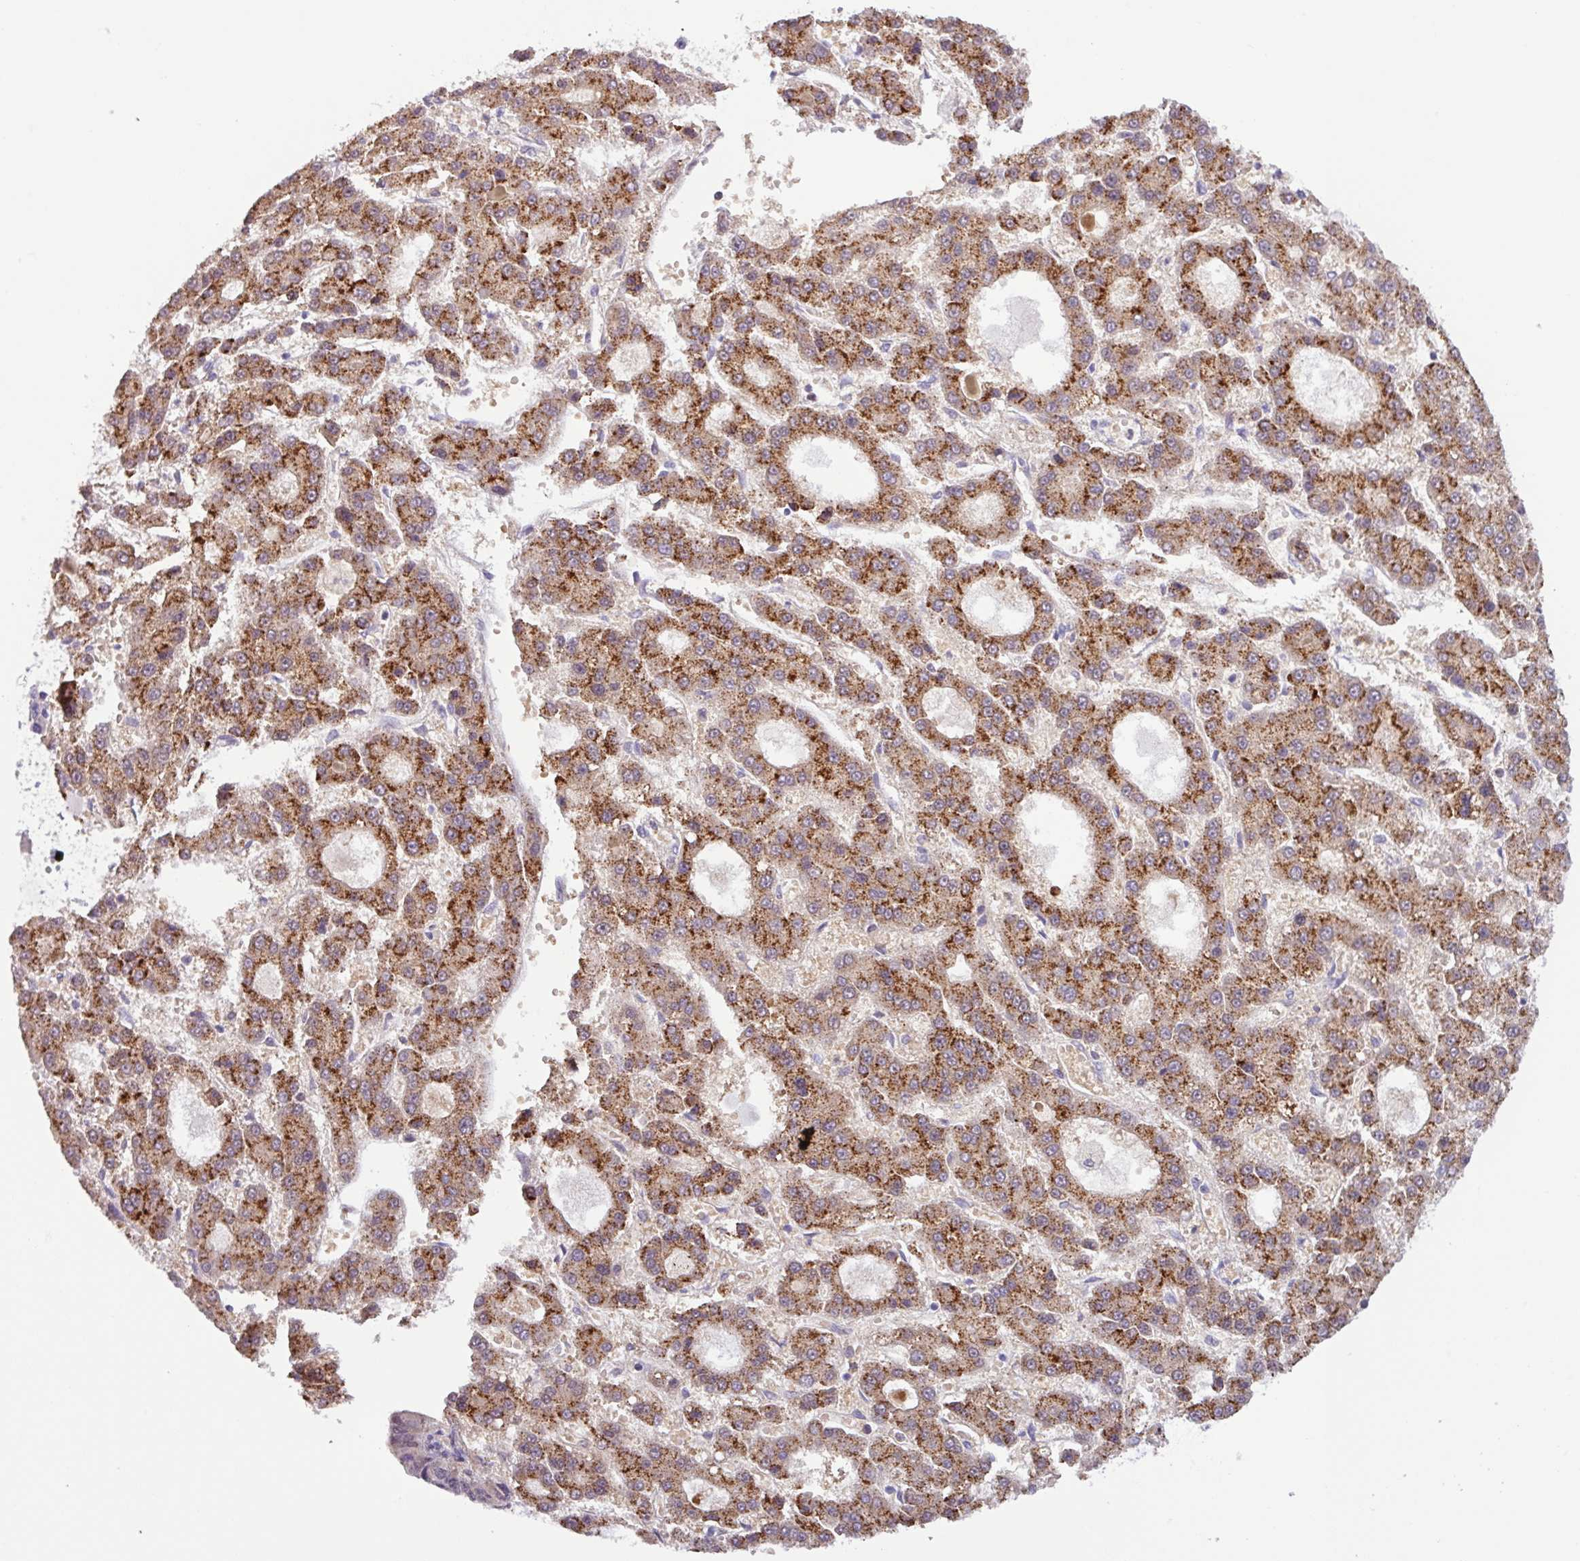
{"staining": {"intensity": "strong", "quantity": ">75%", "location": "cytoplasmic/membranous"}, "tissue": "liver cancer", "cell_type": "Tumor cells", "image_type": "cancer", "snomed": [{"axis": "morphology", "description": "Carcinoma, Hepatocellular, NOS"}, {"axis": "topography", "description": "Liver"}], "caption": "Immunohistochemistry micrograph of neoplastic tissue: human liver cancer stained using immunohistochemistry (IHC) displays high levels of strong protein expression localized specifically in the cytoplasmic/membranous of tumor cells, appearing as a cytoplasmic/membranous brown color.", "gene": "TONSL", "patient": {"sex": "male", "age": 70}}